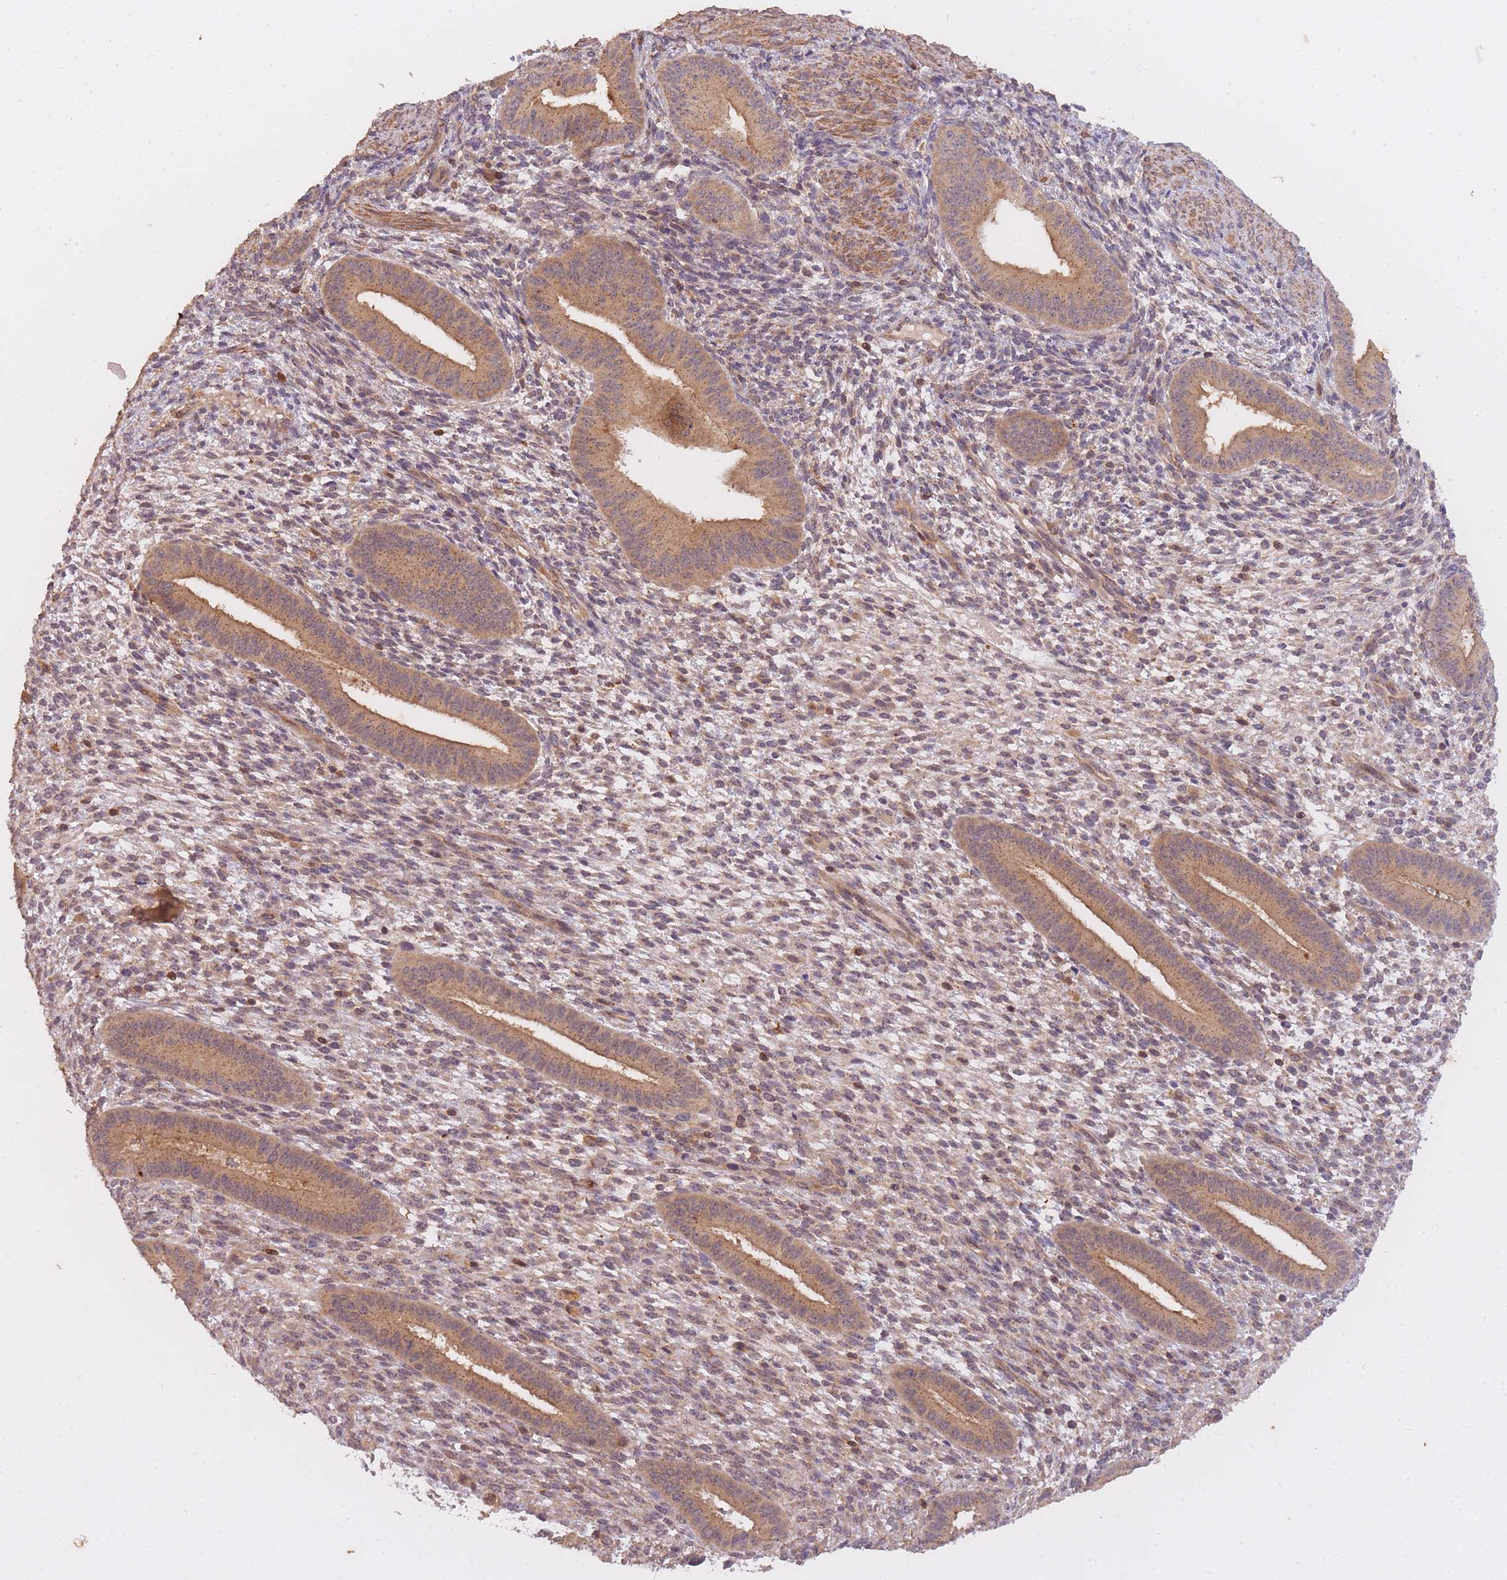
{"staining": {"intensity": "weak", "quantity": "25%-75%", "location": "cytoplasmic/membranous"}, "tissue": "endometrium", "cell_type": "Cells in endometrial stroma", "image_type": "normal", "snomed": [{"axis": "morphology", "description": "Normal tissue, NOS"}, {"axis": "topography", "description": "Endometrium"}], "caption": "Weak cytoplasmic/membranous positivity is appreciated in approximately 25%-75% of cells in endometrial stroma in unremarkable endometrium. (DAB IHC with brightfield microscopy, high magnification).", "gene": "ST8SIA4", "patient": {"sex": "female", "age": 36}}